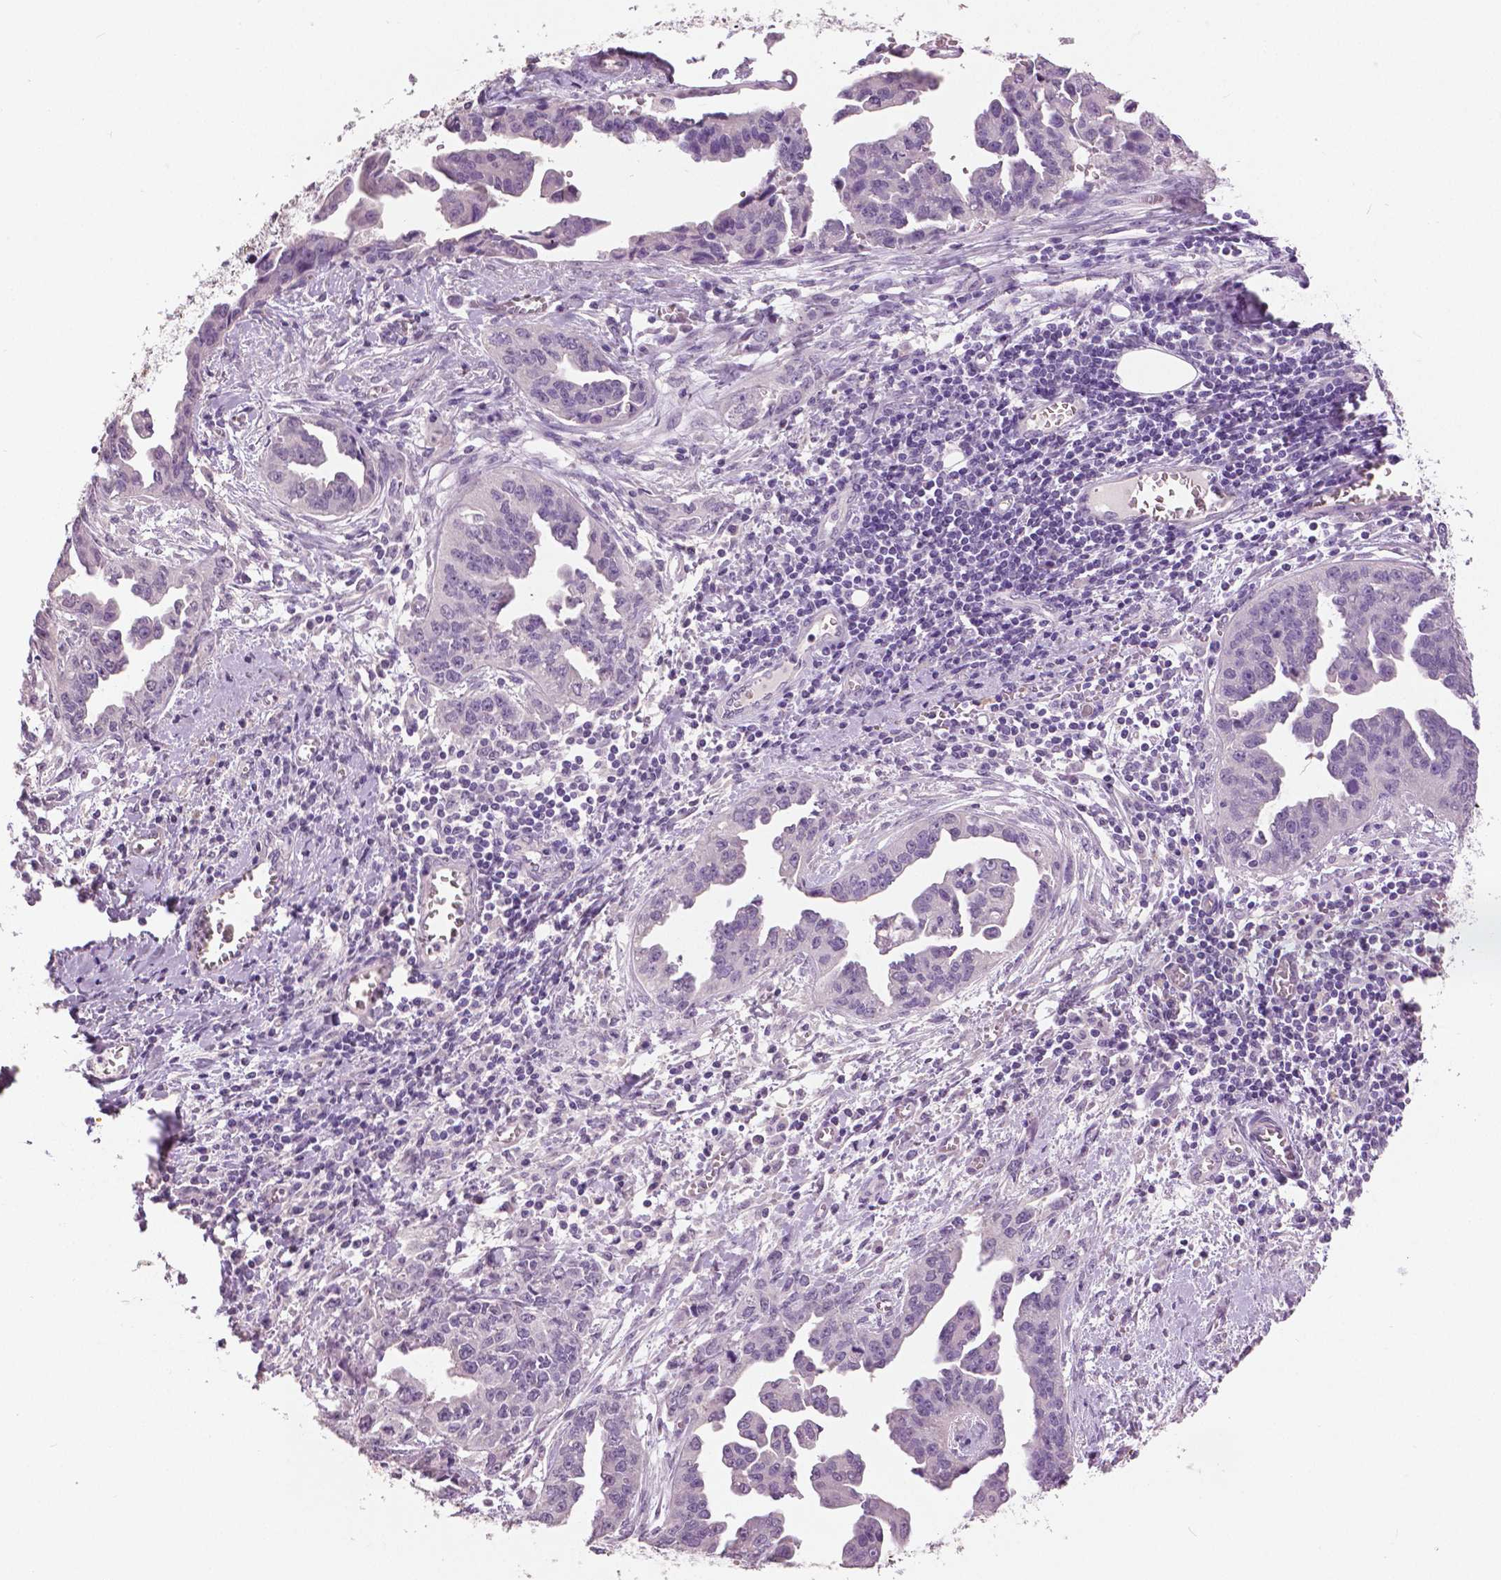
{"staining": {"intensity": "negative", "quantity": "none", "location": "none"}, "tissue": "ovarian cancer", "cell_type": "Tumor cells", "image_type": "cancer", "snomed": [{"axis": "morphology", "description": "Cystadenocarcinoma, serous, NOS"}, {"axis": "topography", "description": "Ovary"}], "caption": "This is a histopathology image of IHC staining of ovarian cancer (serous cystadenocarcinoma), which shows no staining in tumor cells.", "gene": "GRIN2A", "patient": {"sex": "female", "age": 75}}